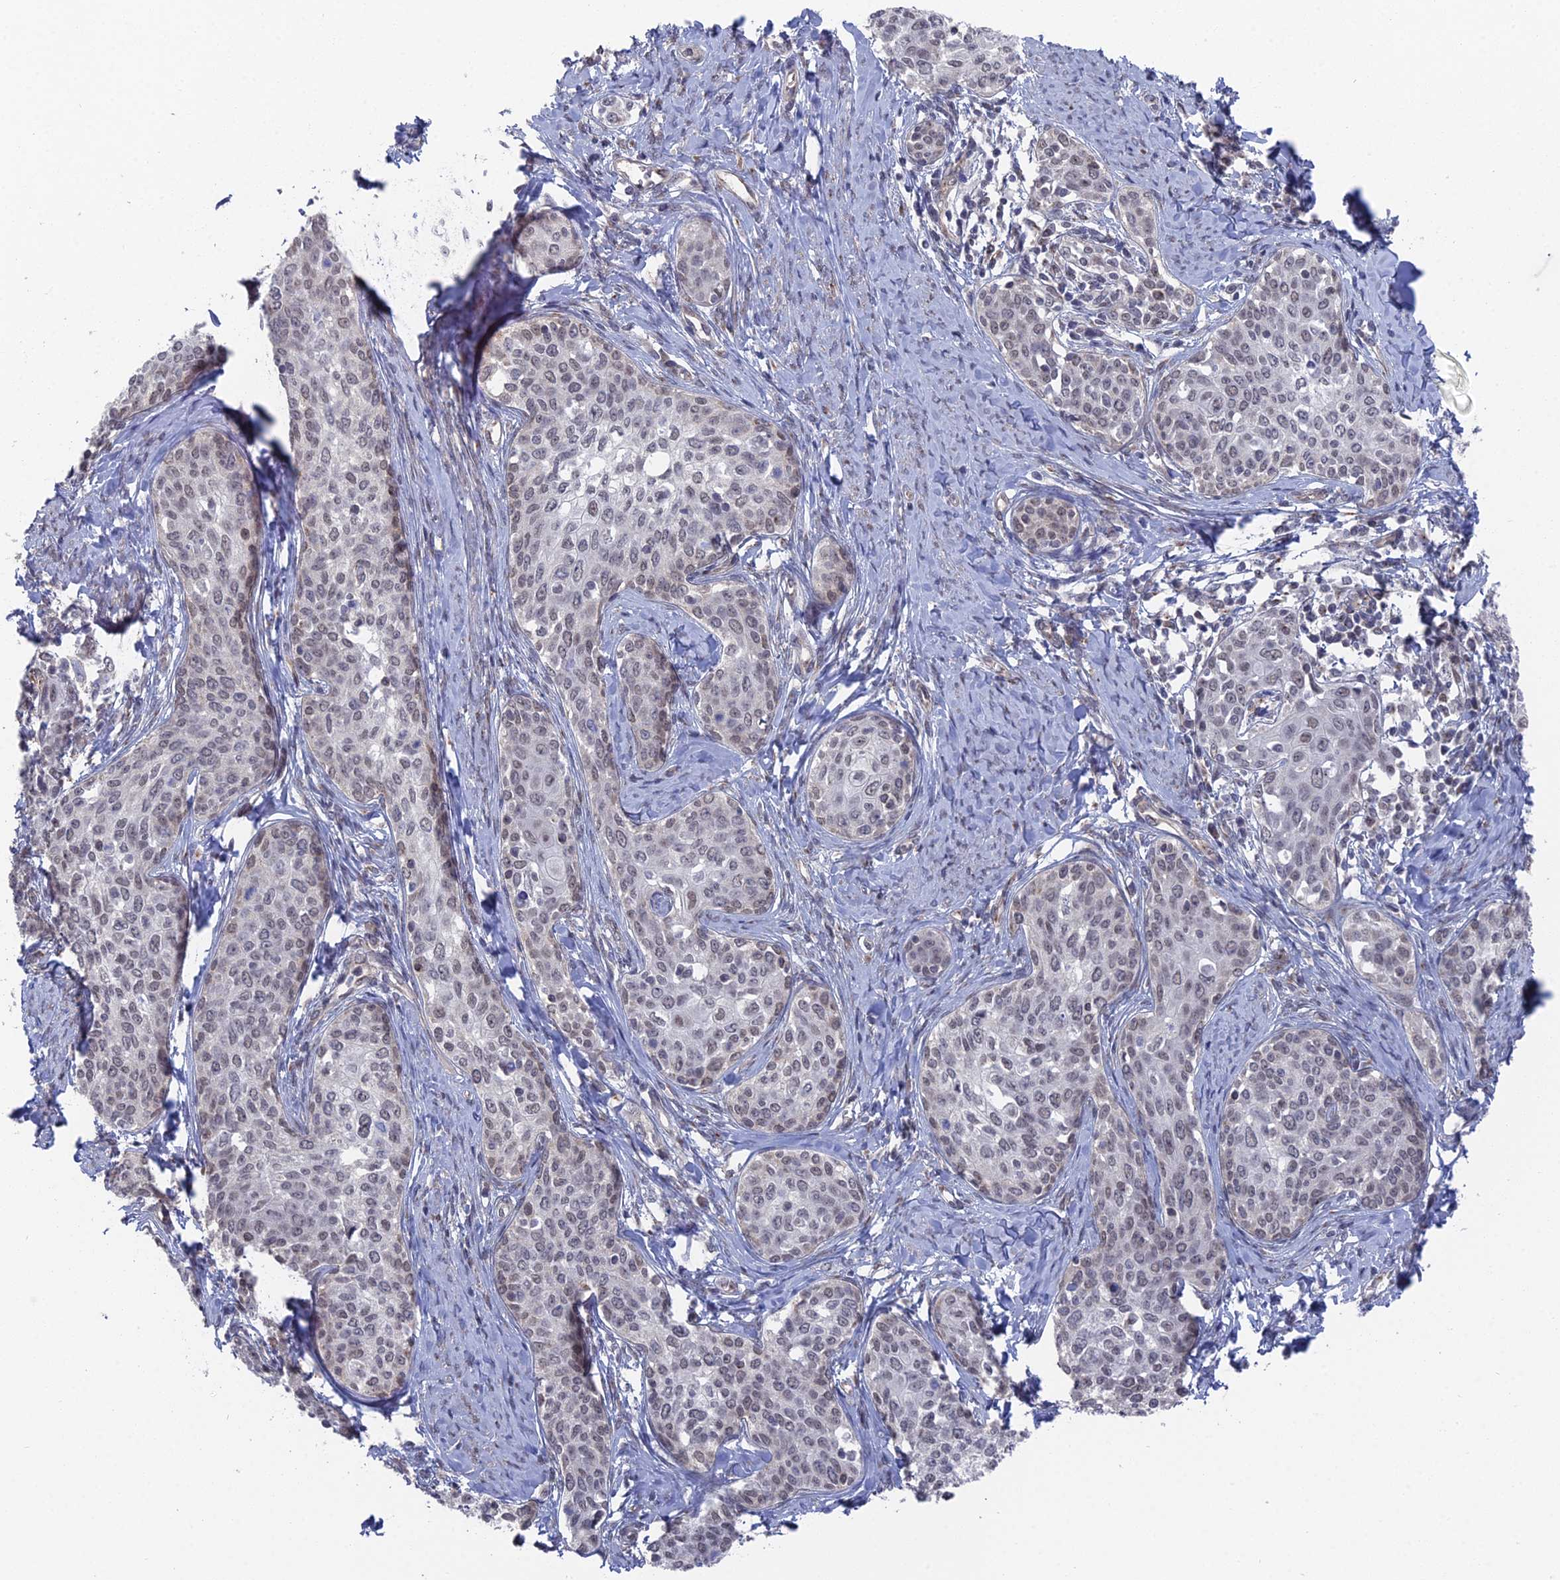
{"staining": {"intensity": "weak", "quantity": "25%-75%", "location": "nuclear"}, "tissue": "cervical cancer", "cell_type": "Tumor cells", "image_type": "cancer", "snomed": [{"axis": "morphology", "description": "Squamous cell carcinoma, NOS"}, {"axis": "morphology", "description": "Adenocarcinoma, NOS"}, {"axis": "topography", "description": "Cervix"}], "caption": "Cervical cancer (adenocarcinoma) tissue displays weak nuclear positivity in approximately 25%-75% of tumor cells (Brightfield microscopy of DAB IHC at high magnification).", "gene": "FHIP2A", "patient": {"sex": "female", "age": 52}}